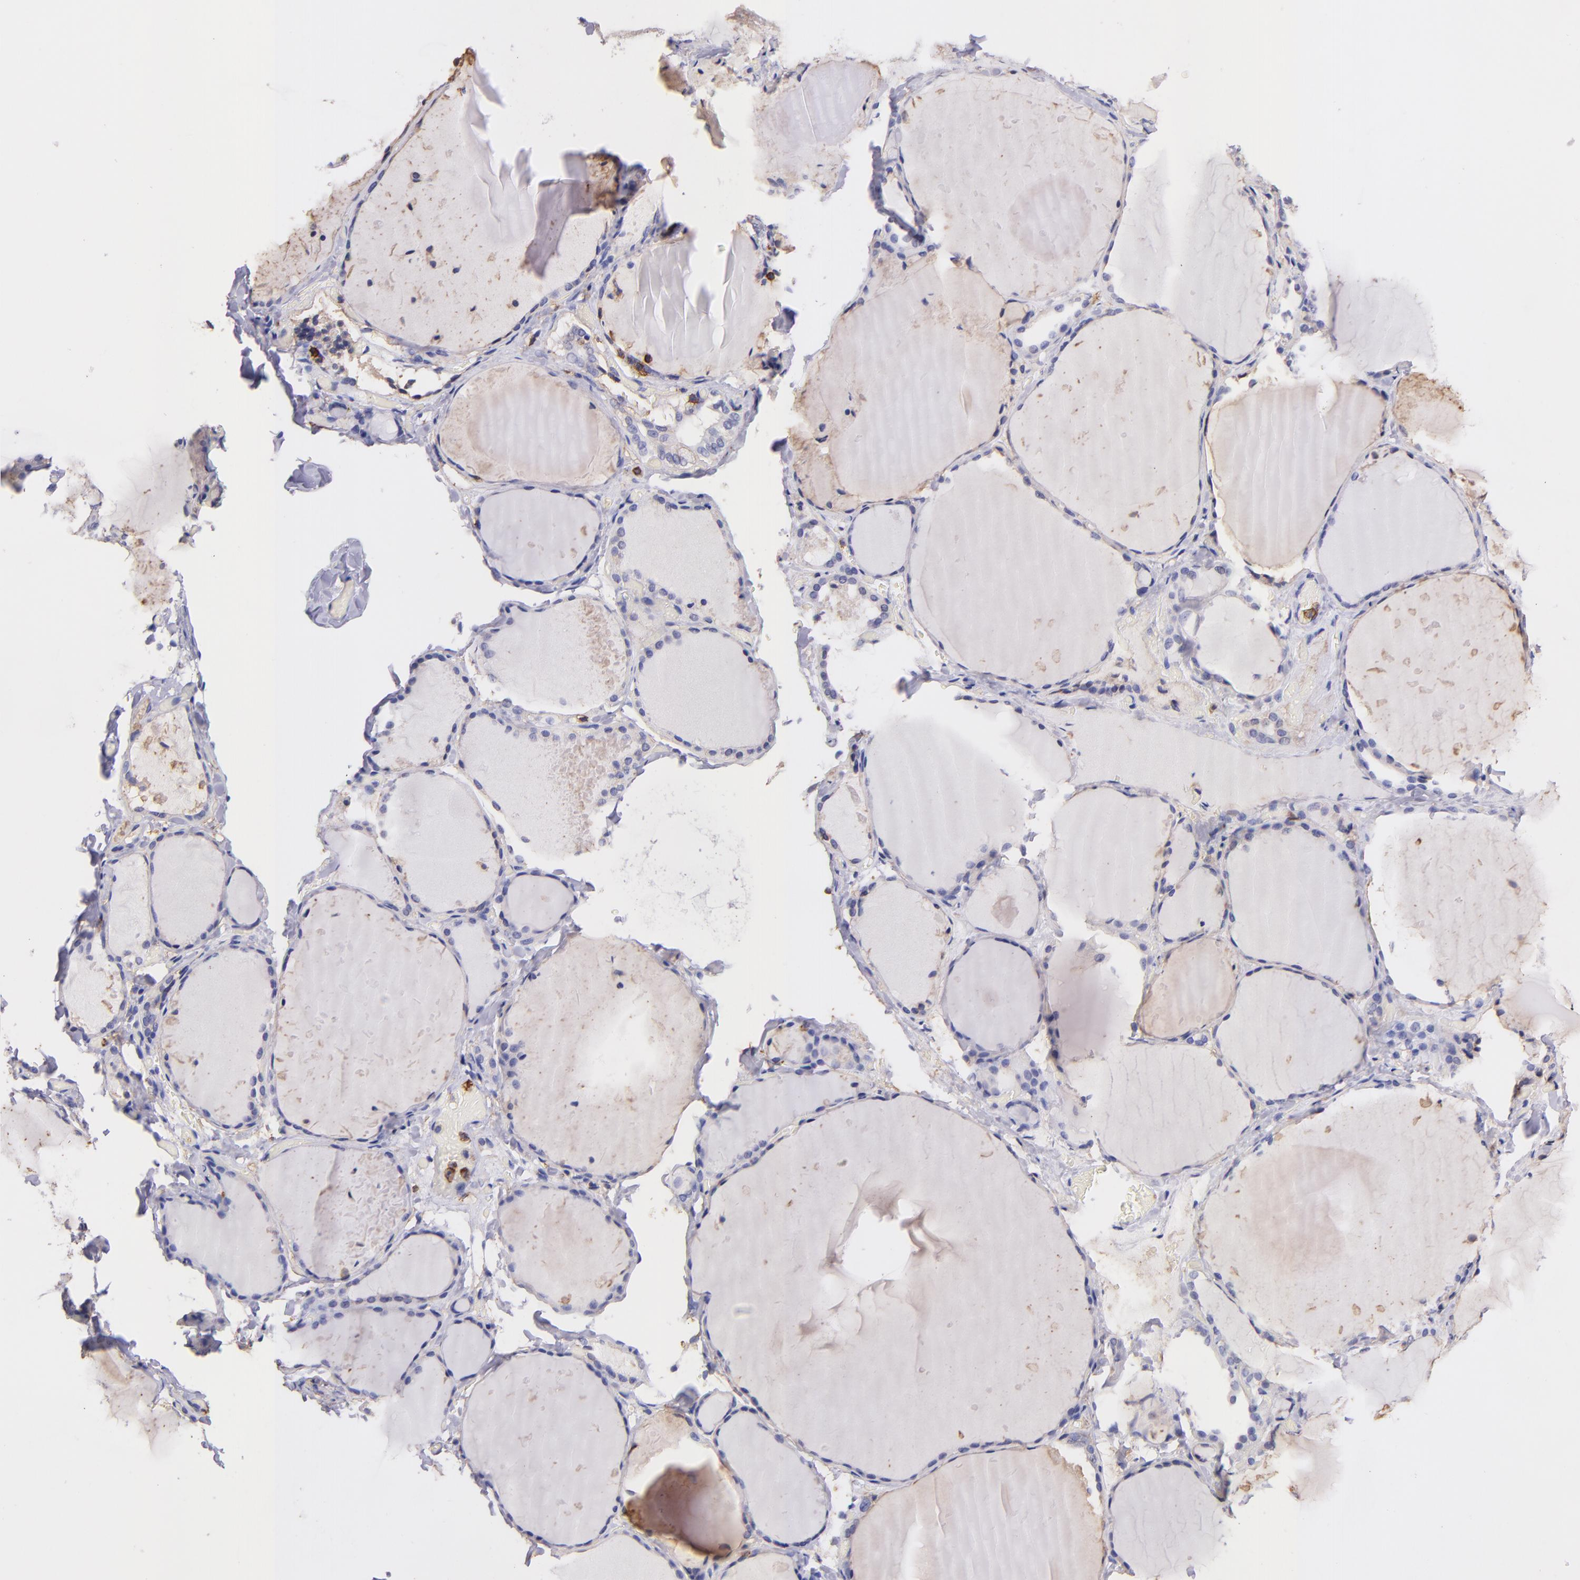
{"staining": {"intensity": "weak", "quantity": "<25%", "location": "cytoplasmic/membranous"}, "tissue": "thyroid gland", "cell_type": "Glandular cells", "image_type": "normal", "snomed": [{"axis": "morphology", "description": "Normal tissue, NOS"}, {"axis": "topography", "description": "Thyroid gland"}], "caption": "The IHC image has no significant positivity in glandular cells of thyroid gland. (DAB (3,3'-diaminobenzidine) immunohistochemistry with hematoxylin counter stain).", "gene": "SPN", "patient": {"sex": "female", "age": 22}}